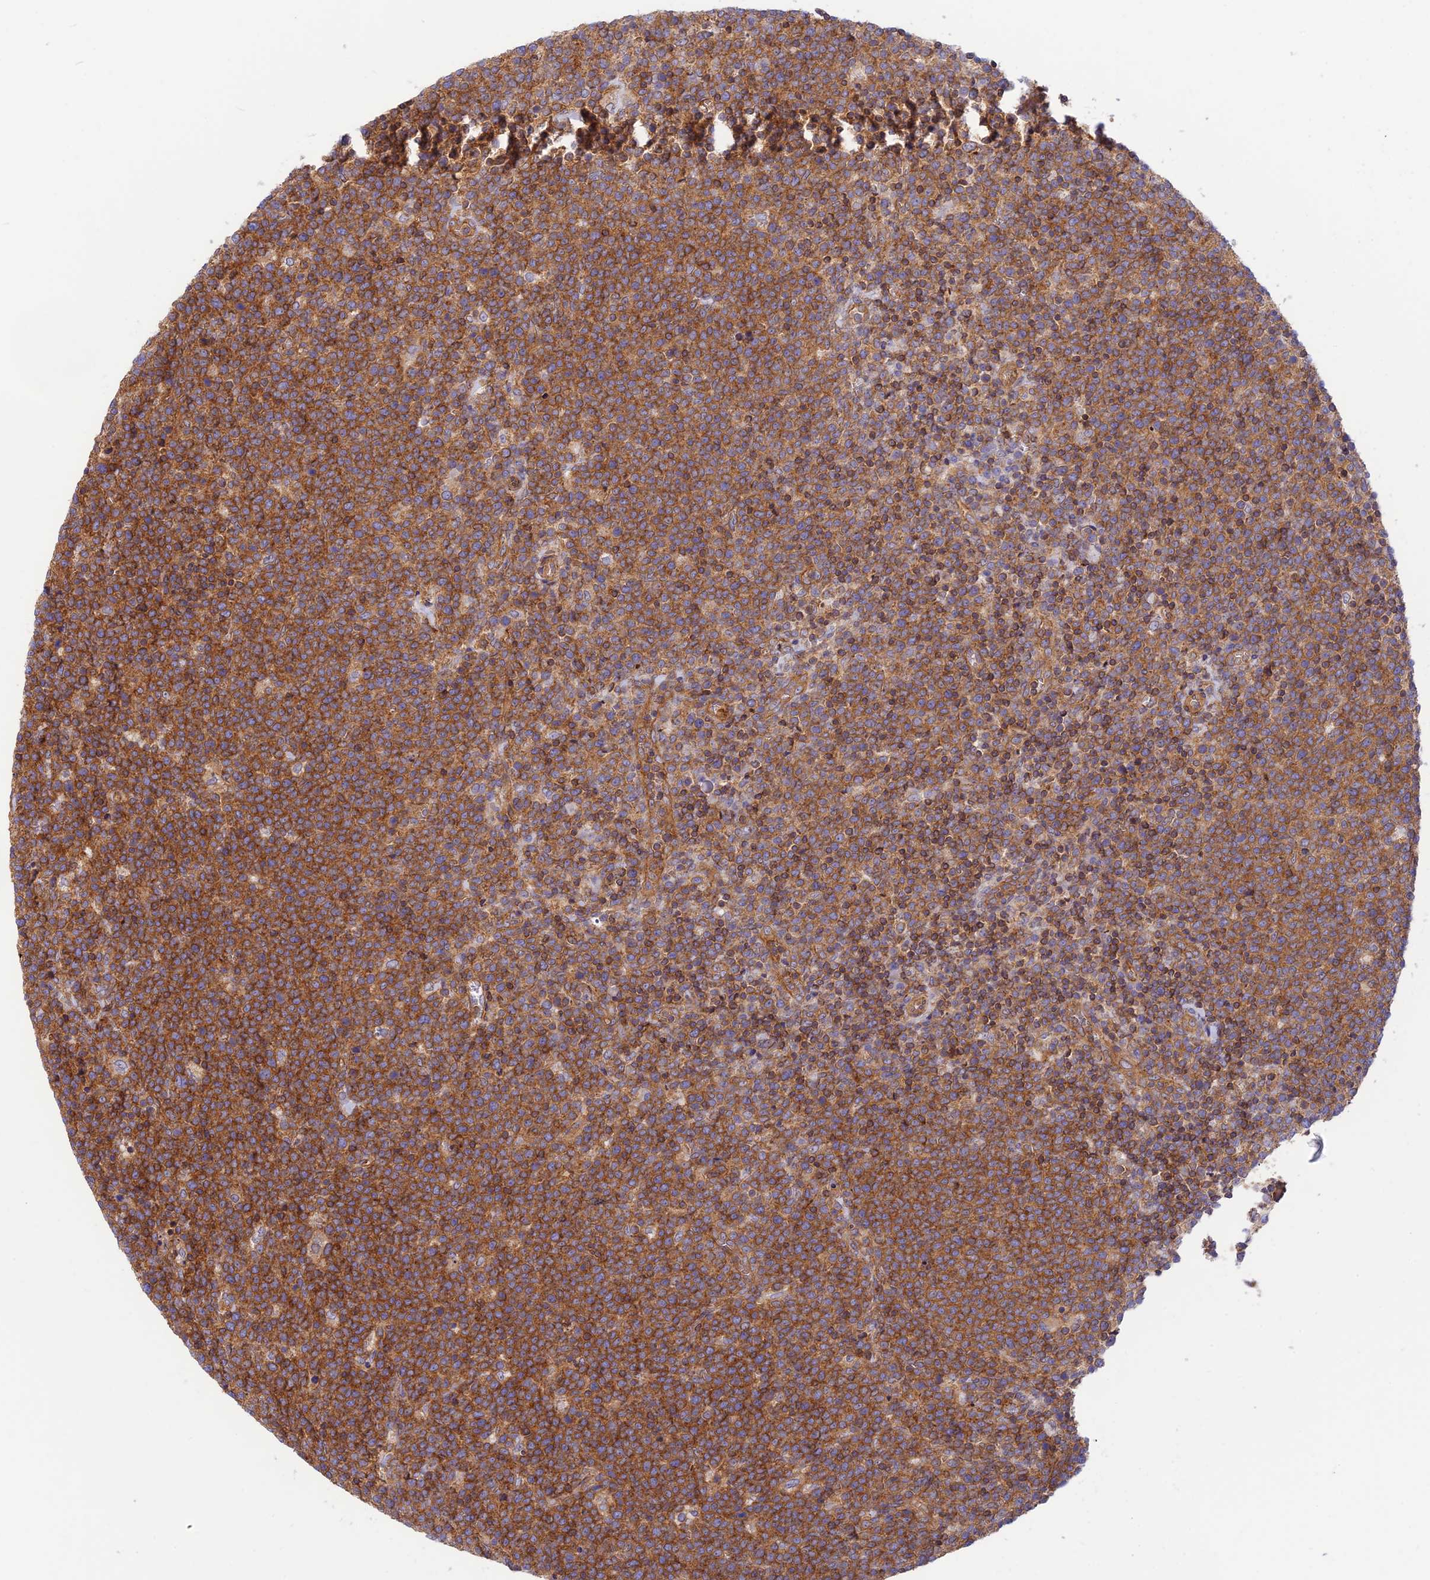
{"staining": {"intensity": "strong", "quantity": ">75%", "location": "cytoplasmic/membranous"}, "tissue": "lymphoma", "cell_type": "Tumor cells", "image_type": "cancer", "snomed": [{"axis": "morphology", "description": "Malignant lymphoma, non-Hodgkin's type, High grade"}, {"axis": "topography", "description": "Lymph node"}], "caption": "DAB immunohistochemical staining of malignant lymphoma, non-Hodgkin's type (high-grade) shows strong cytoplasmic/membranous protein positivity in approximately >75% of tumor cells.", "gene": "PPP1R12C", "patient": {"sex": "male", "age": 61}}